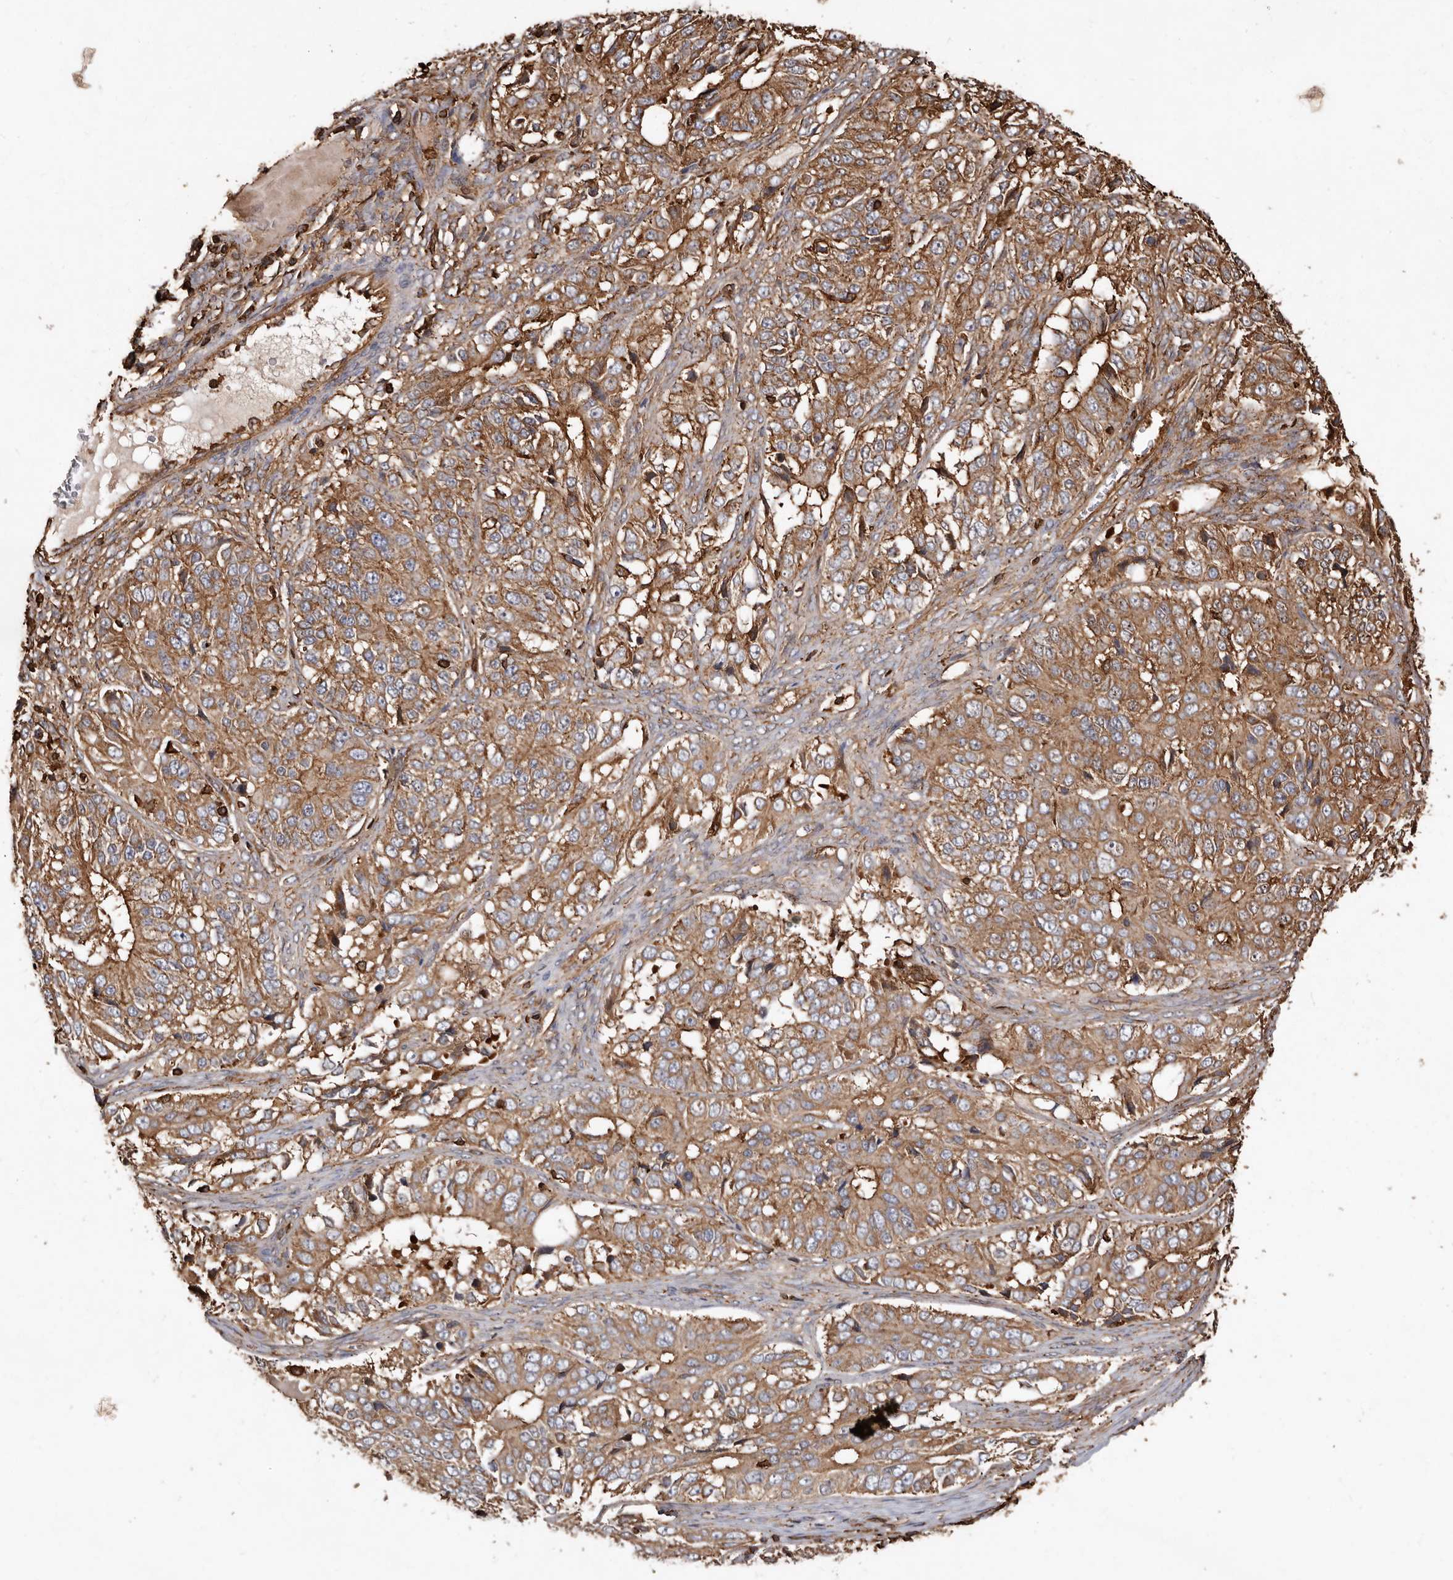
{"staining": {"intensity": "moderate", "quantity": ">75%", "location": "cytoplasmic/membranous"}, "tissue": "ovarian cancer", "cell_type": "Tumor cells", "image_type": "cancer", "snomed": [{"axis": "morphology", "description": "Carcinoma, endometroid"}, {"axis": "topography", "description": "Ovary"}], "caption": "Moderate cytoplasmic/membranous staining for a protein is appreciated in about >75% of tumor cells of endometroid carcinoma (ovarian) using IHC.", "gene": "COQ8B", "patient": {"sex": "female", "age": 51}}